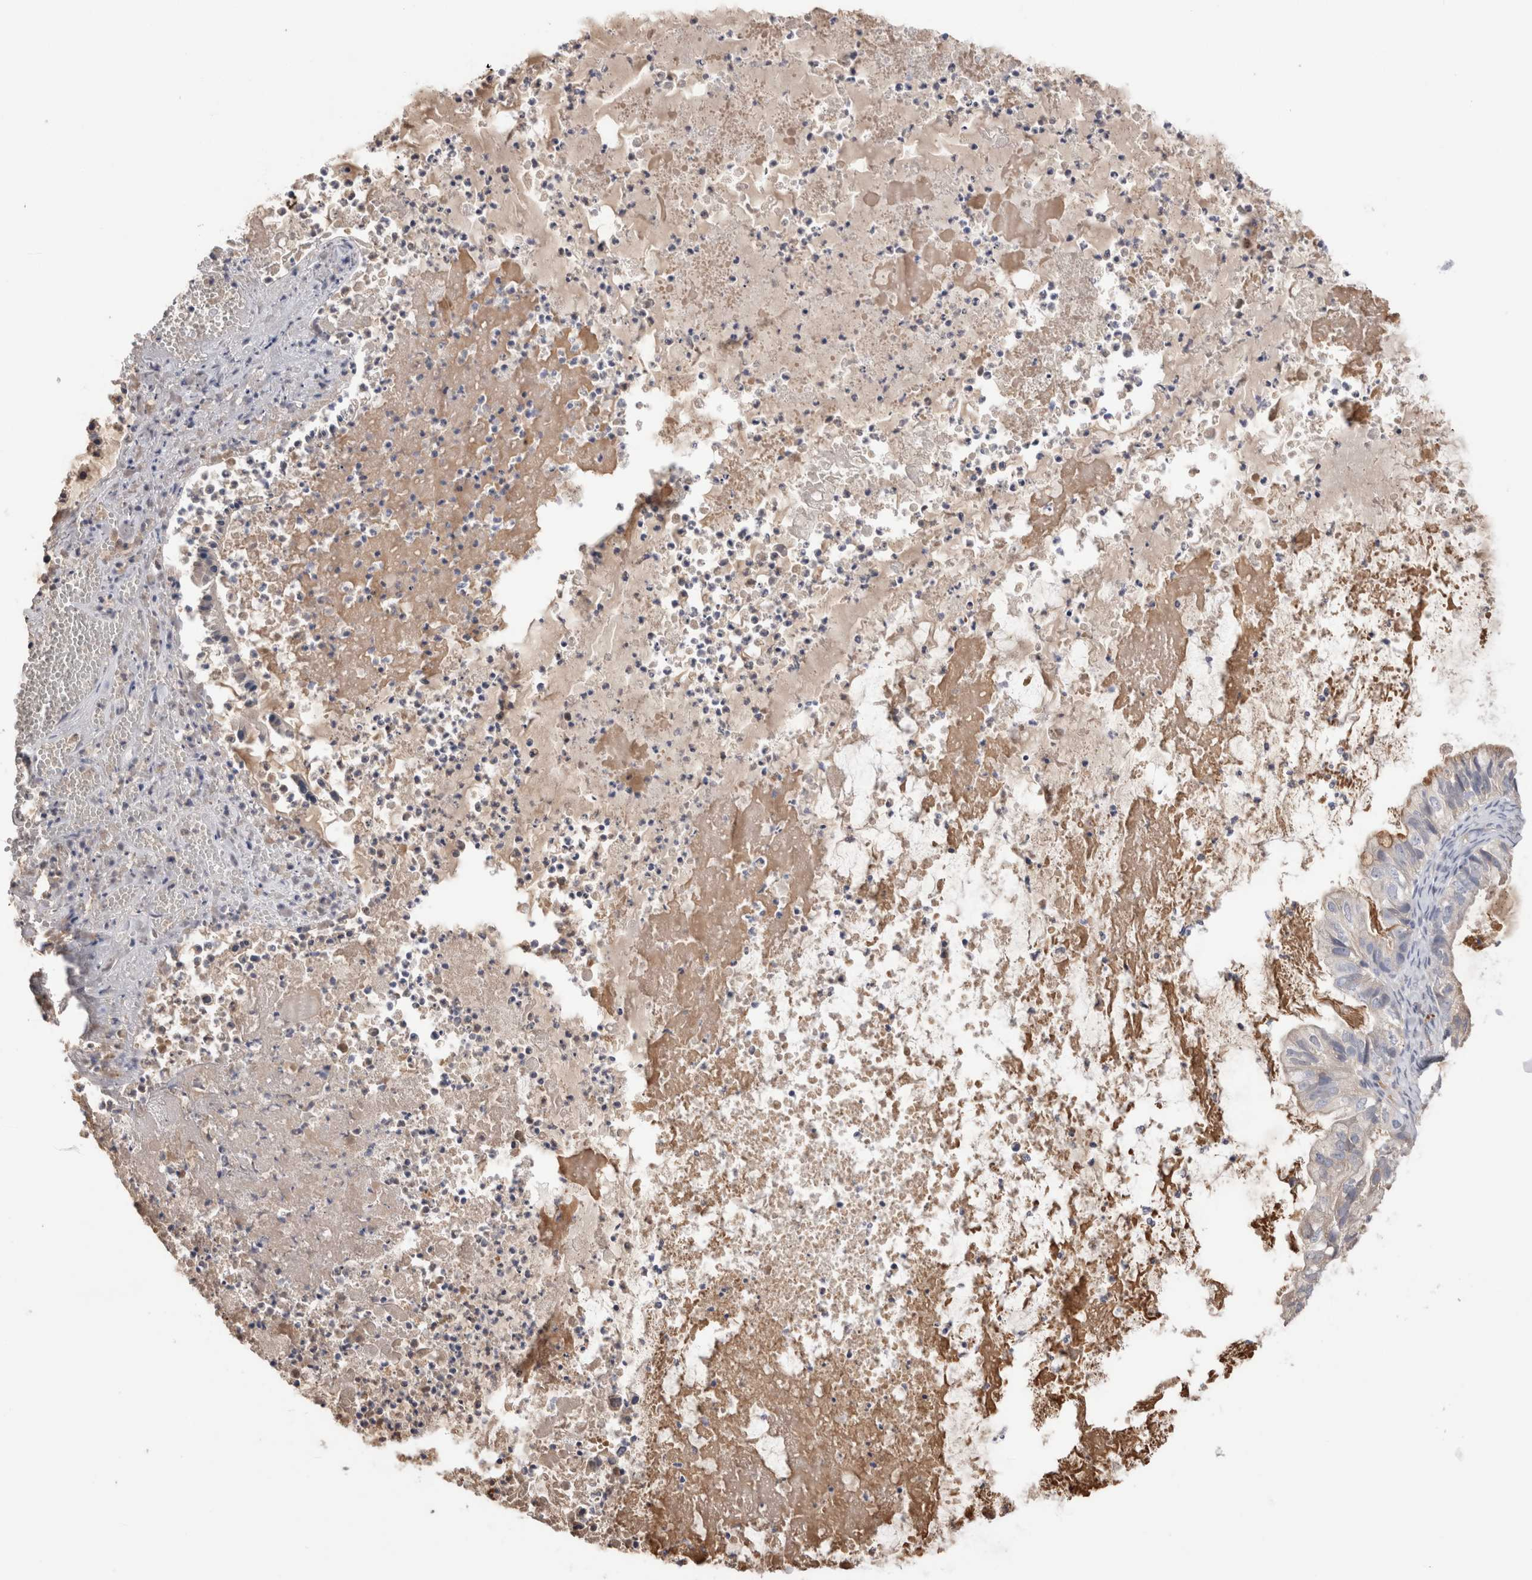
{"staining": {"intensity": "negative", "quantity": "none", "location": "none"}, "tissue": "ovarian cancer", "cell_type": "Tumor cells", "image_type": "cancer", "snomed": [{"axis": "morphology", "description": "Cystadenocarcinoma, mucinous, NOS"}, {"axis": "topography", "description": "Ovary"}], "caption": "Tumor cells are negative for brown protein staining in ovarian cancer.", "gene": "PPP3CC", "patient": {"sex": "female", "age": 80}}